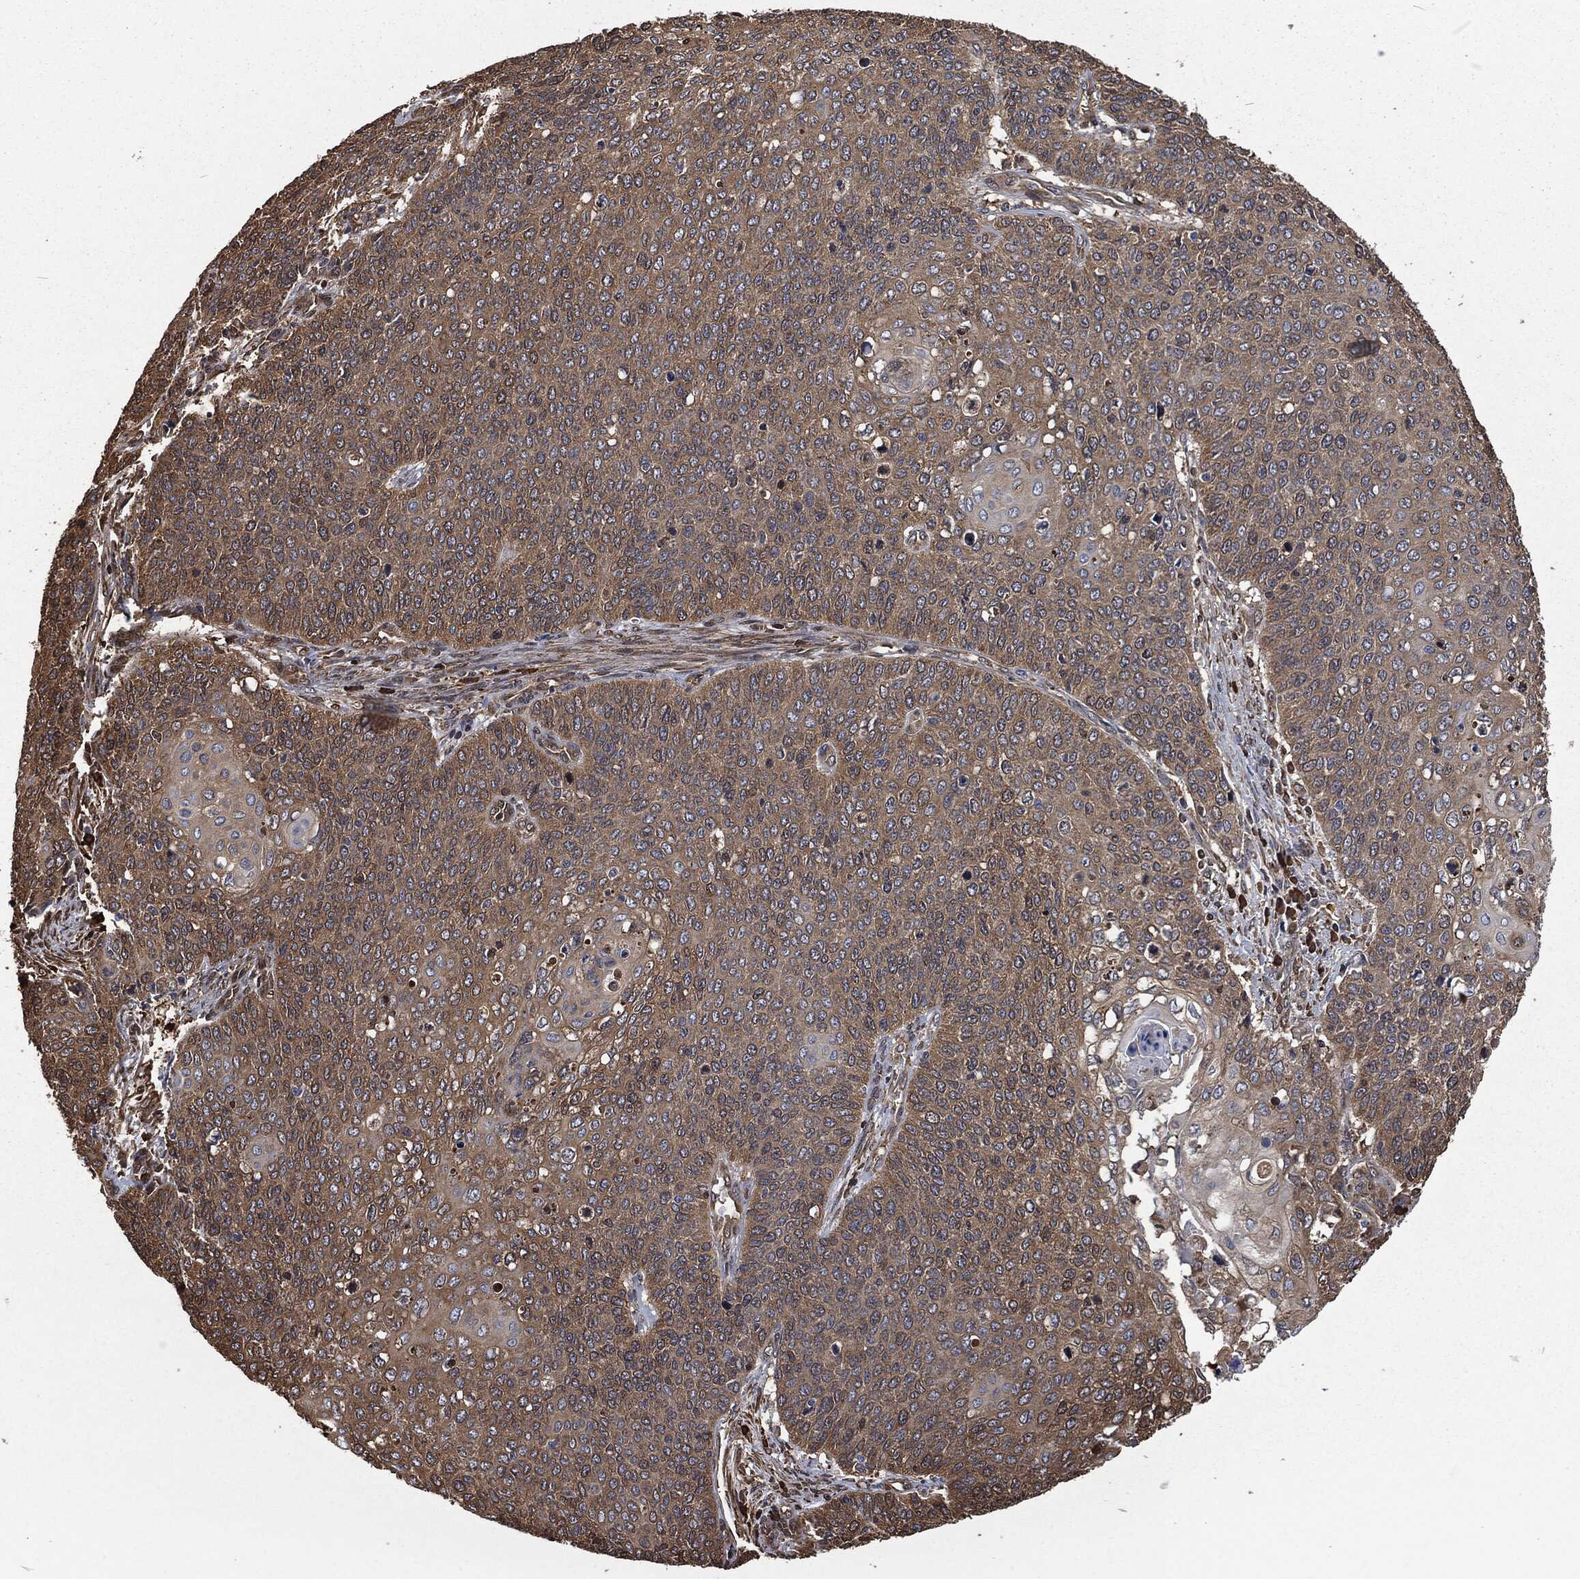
{"staining": {"intensity": "weak", "quantity": "25%-75%", "location": "cytoplasmic/membranous"}, "tissue": "cervical cancer", "cell_type": "Tumor cells", "image_type": "cancer", "snomed": [{"axis": "morphology", "description": "Squamous cell carcinoma, NOS"}, {"axis": "topography", "description": "Cervix"}], "caption": "A brown stain shows weak cytoplasmic/membranous staining of a protein in squamous cell carcinoma (cervical) tumor cells.", "gene": "PRDX4", "patient": {"sex": "female", "age": 39}}